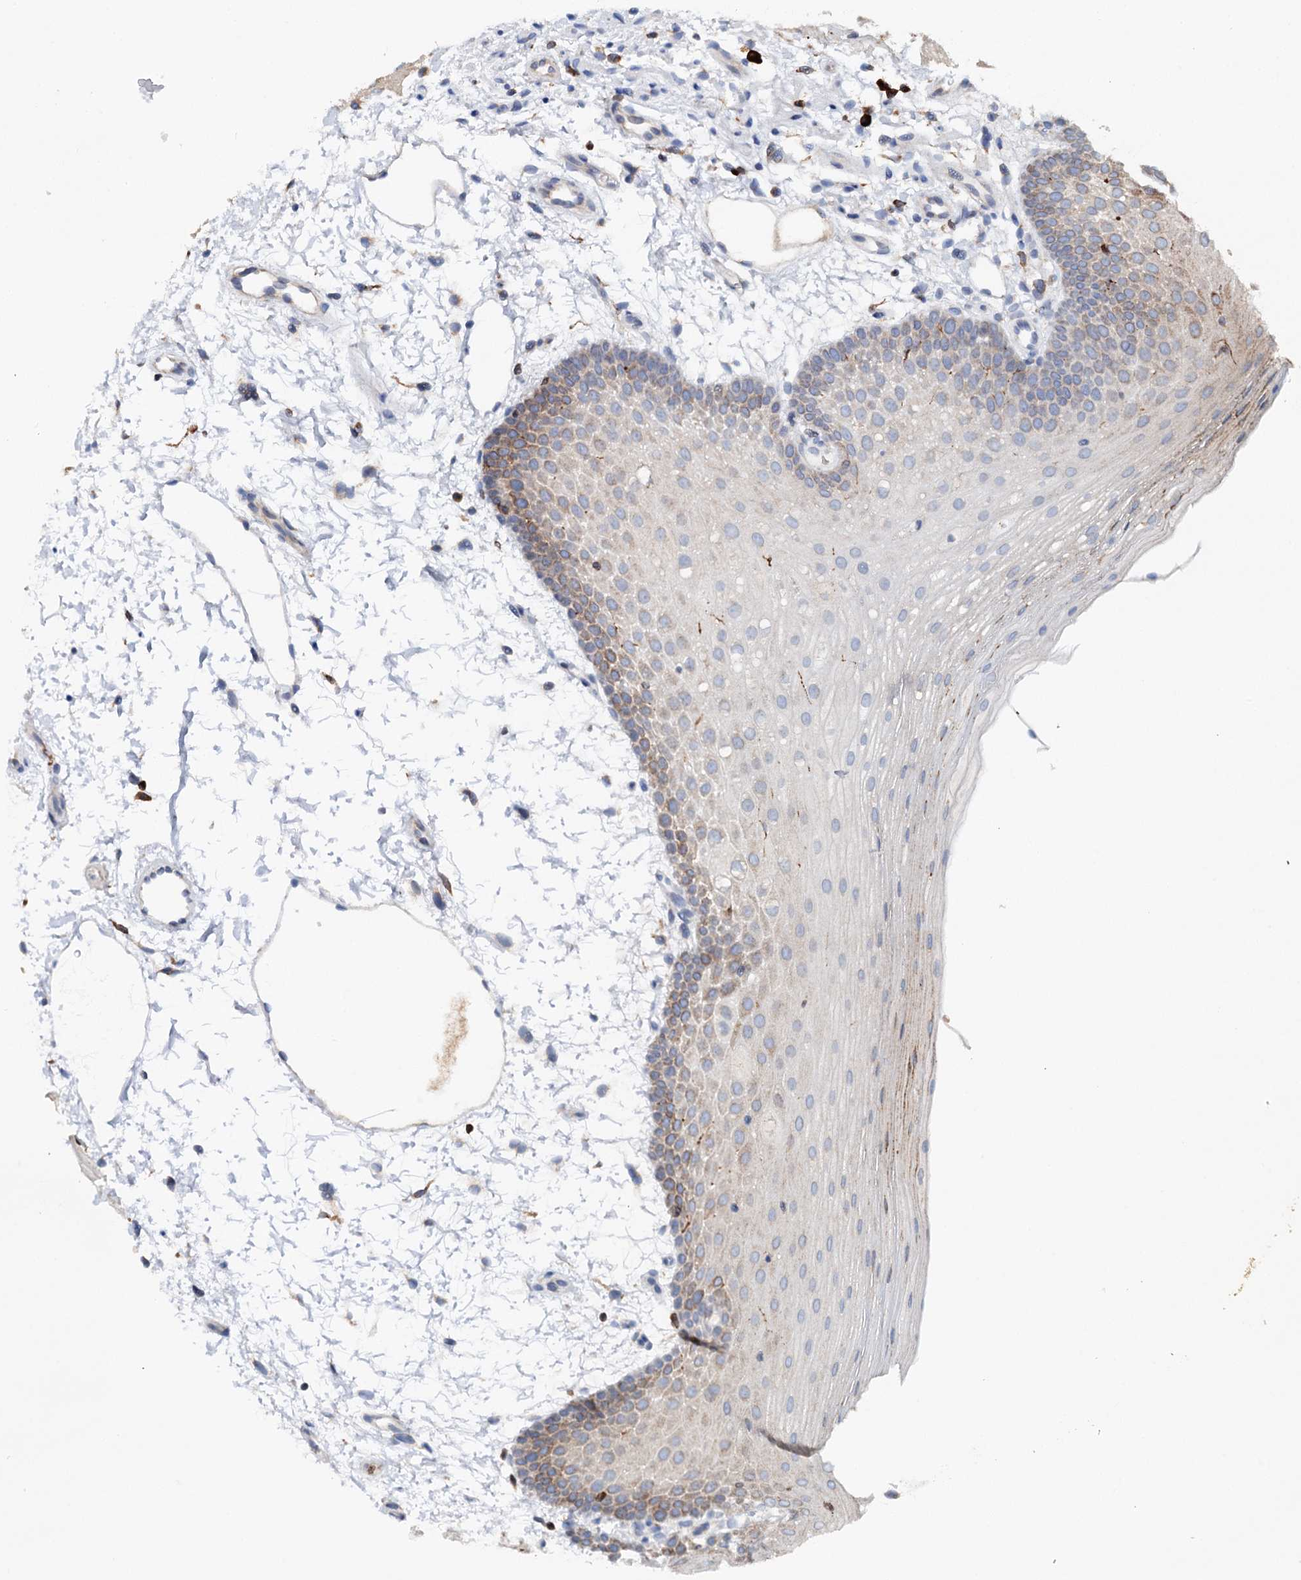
{"staining": {"intensity": "moderate", "quantity": "25%-75%", "location": "cytoplasmic/membranous"}, "tissue": "oral mucosa", "cell_type": "Squamous epithelial cells", "image_type": "normal", "snomed": [{"axis": "morphology", "description": "Normal tissue, NOS"}, {"axis": "topography", "description": "Oral tissue"}], "caption": "Squamous epithelial cells reveal moderate cytoplasmic/membranous staining in approximately 25%-75% of cells in unremarkable oral mucosa.", "gene": "ERP29", "patient": {"sex": "male", "age": 68}}